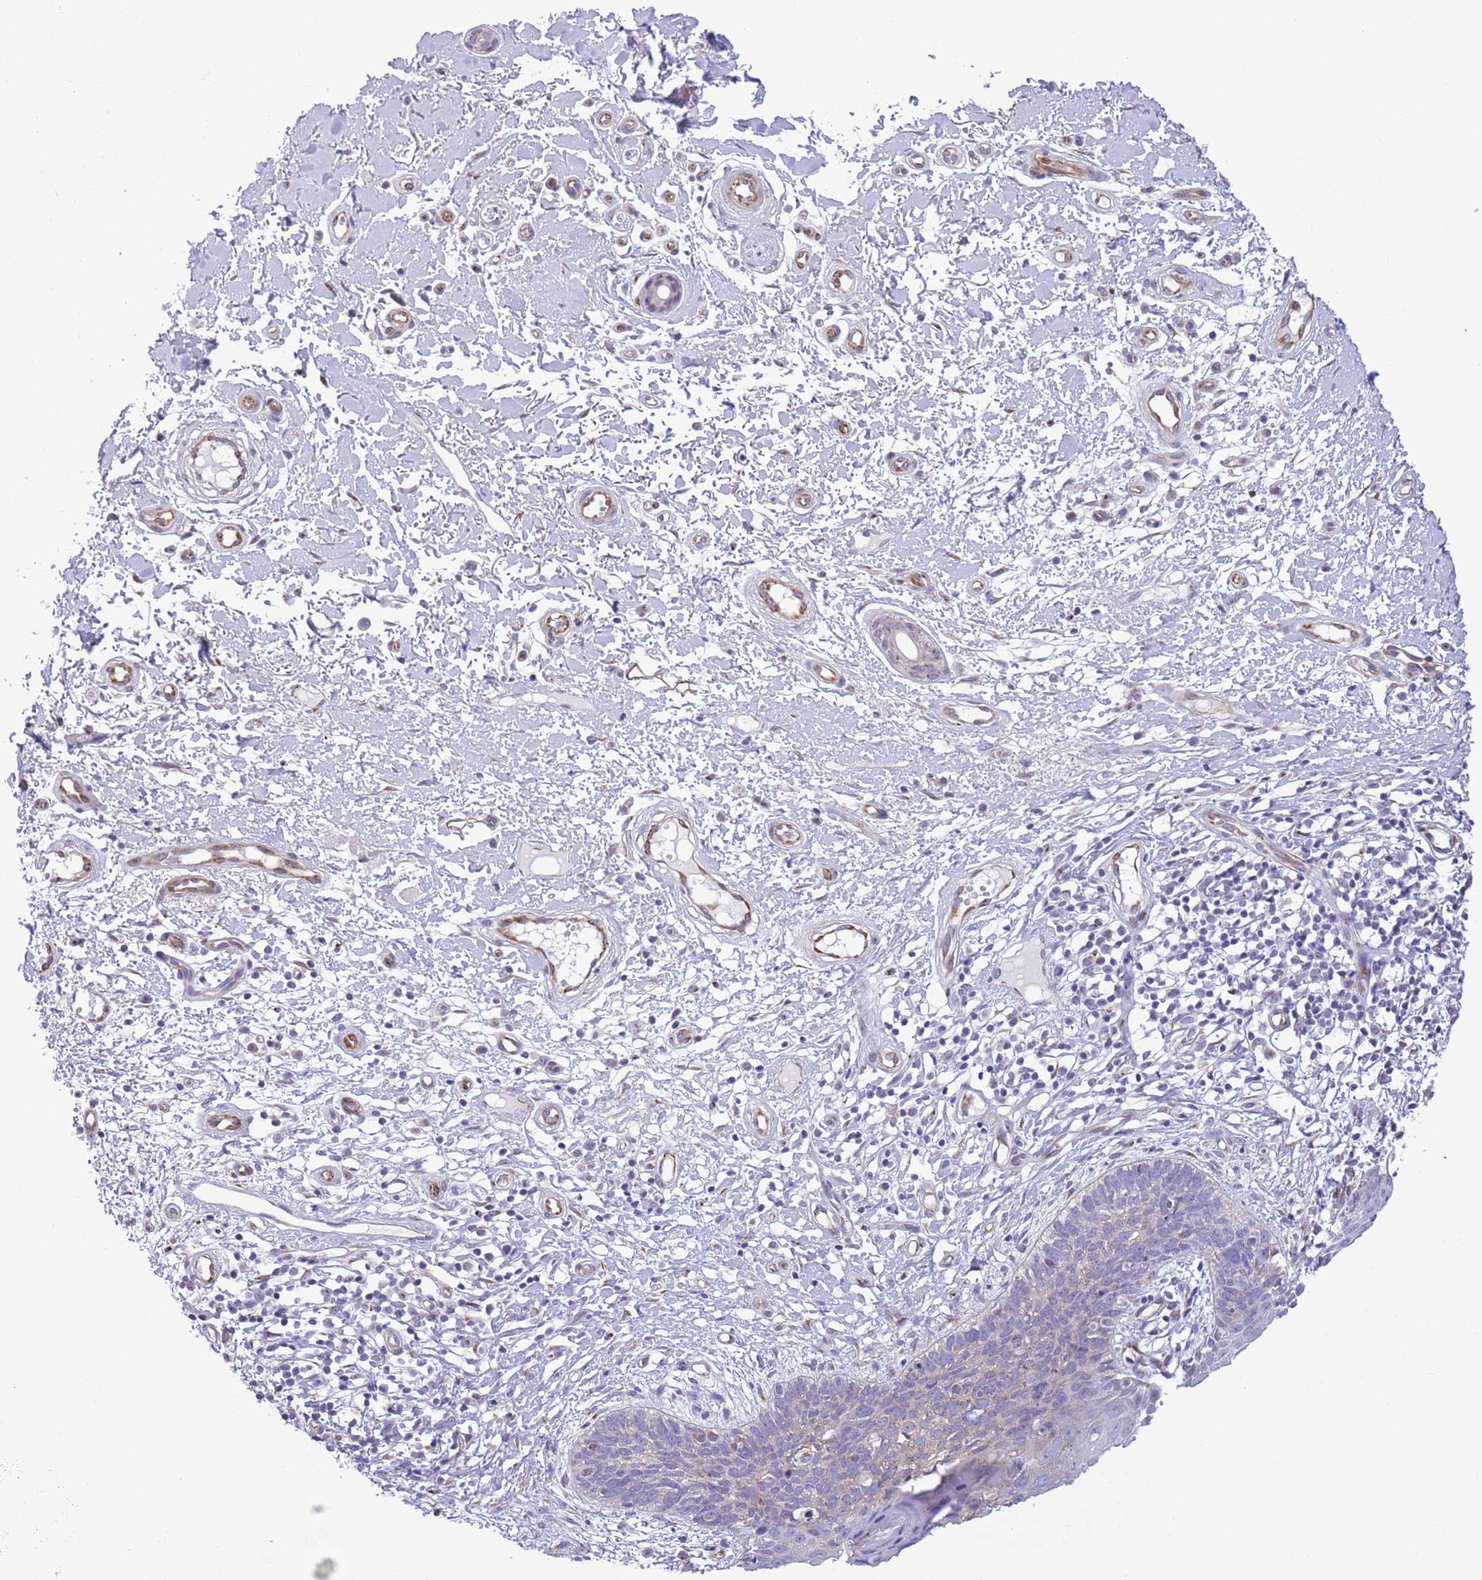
{"staining": {"intensity": "negative", "quantity": "none", "location": "none"}, "tissue": "skin cancer", "cell_type": "Tumor cells", "image_type": "cancer", "snomed": [{"axis": "morphology", "description": "Basal cell carcinoma"}, {"axis": "topography", "description": "Skin"}], "caption": "Immunohistochemistry (IHC) micrograph of neoplastic tissue: skin cancer stained with DAB (3,3'-diaminobenzidine) shows no significant protein staining in tumor cells.", "gene": "C20orf96", "patient": {"sex": "male", "age": 78}}